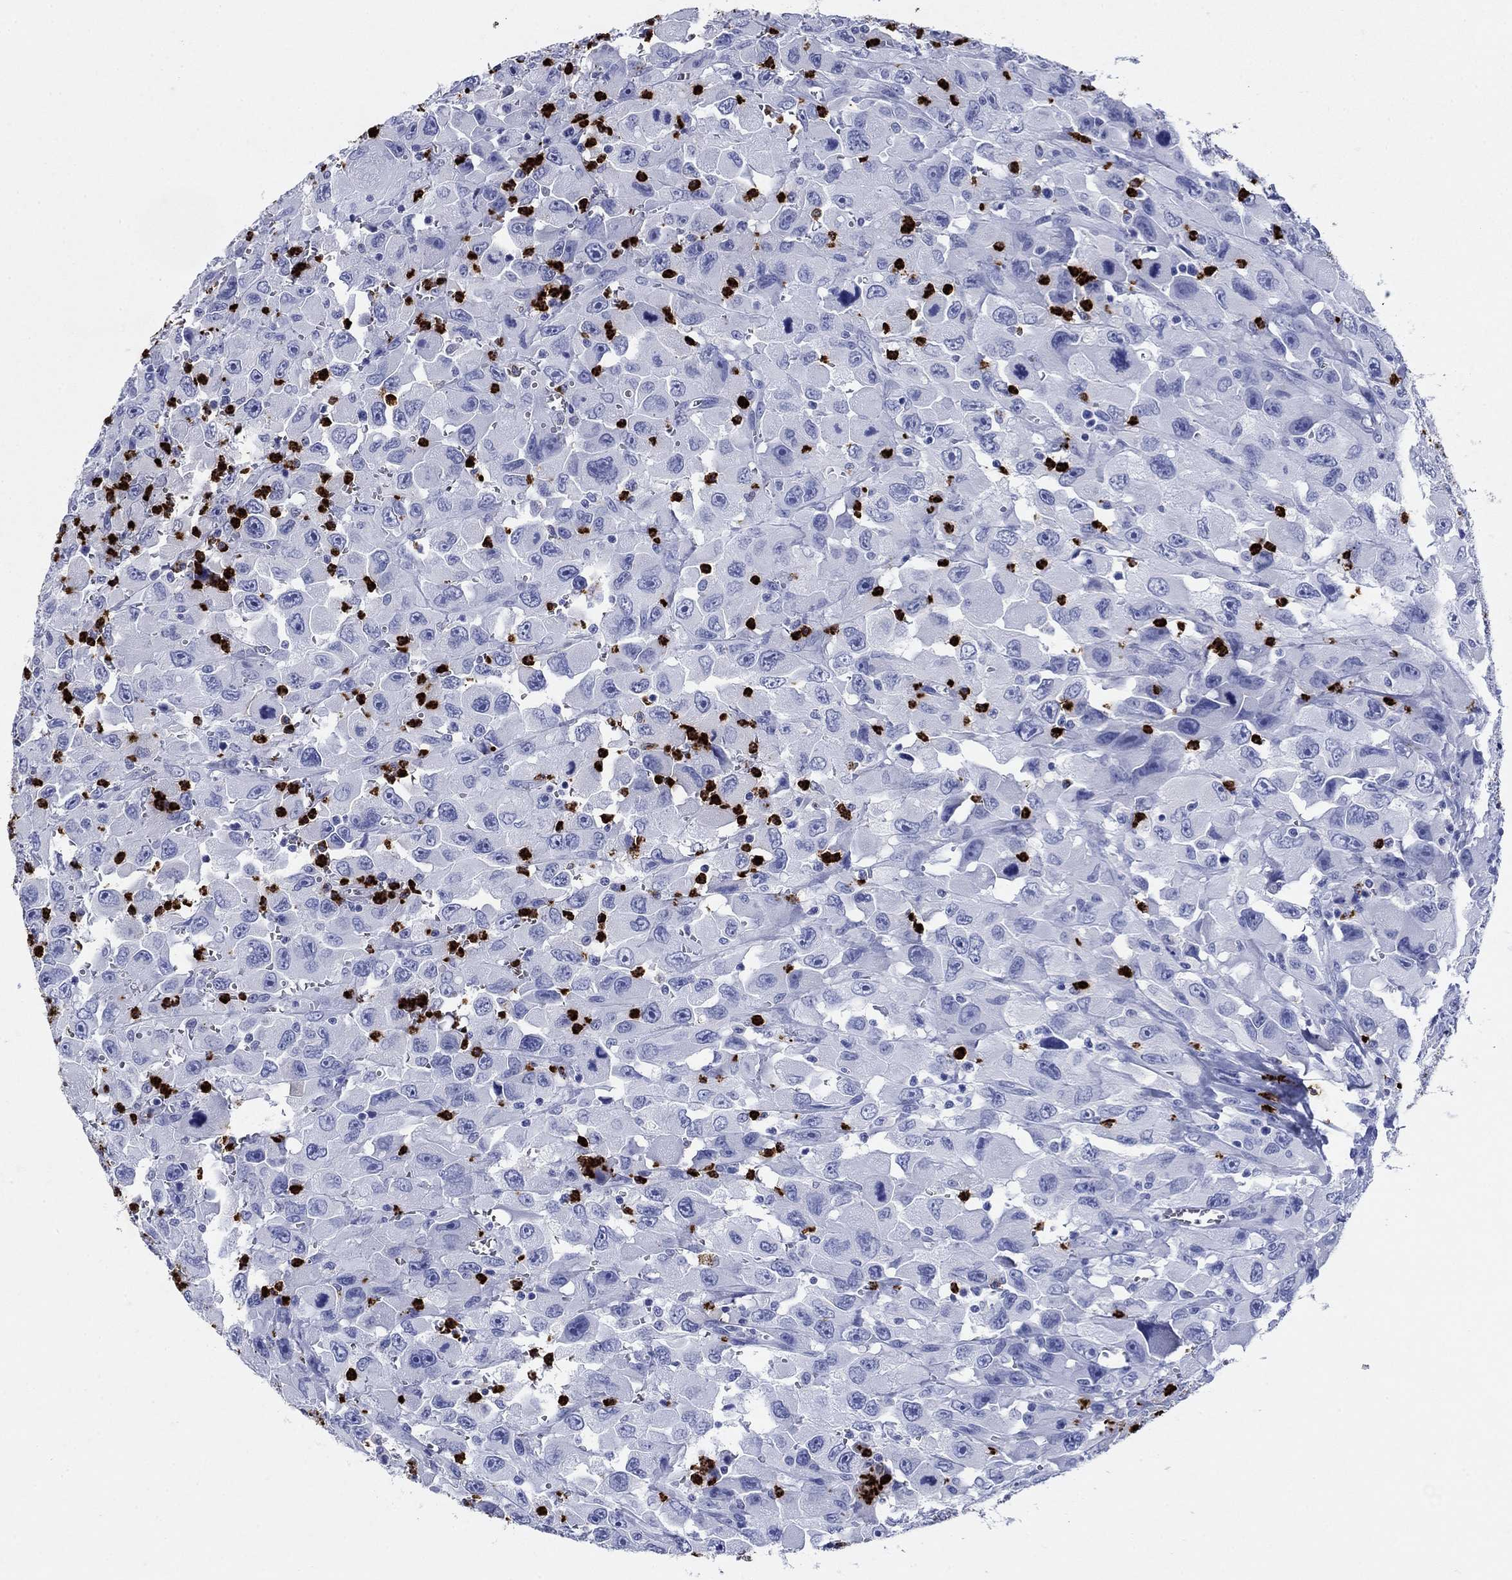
{"staining": {"intensity": "negative", "quantity": "none", "location": "none"}, "tissue": "head and neck cancer", "cell_type": "Tumor cells", "image_type": "cancer", "snomed": [{"axis": "morphology", "description": "Squamous cell carcinoma, NOS"}, {"axis": "morphology", "description": "Squamous cell carcinoma, metastatic, NOS"}, {"axis": "topography", "description": "Oral tissue"}, {"axis": "topography", "description": "Head-Neck"}], "caption": "Immunohistochemistry (IHC) photomicrograph of neoplastic tissue: squamous cell carcinoma (head and neck) stained with DAB (3,3'-diaminobenzidine) shows no significant protein expression in tumor cells. Brightfield microscopy of immunohistochemistry (IHC) stained with DAB (brown) and hematoxylin (blue), captured at high magnification.", "gene": "AZU1", "patient": {"sex": "female", "age": 85}}